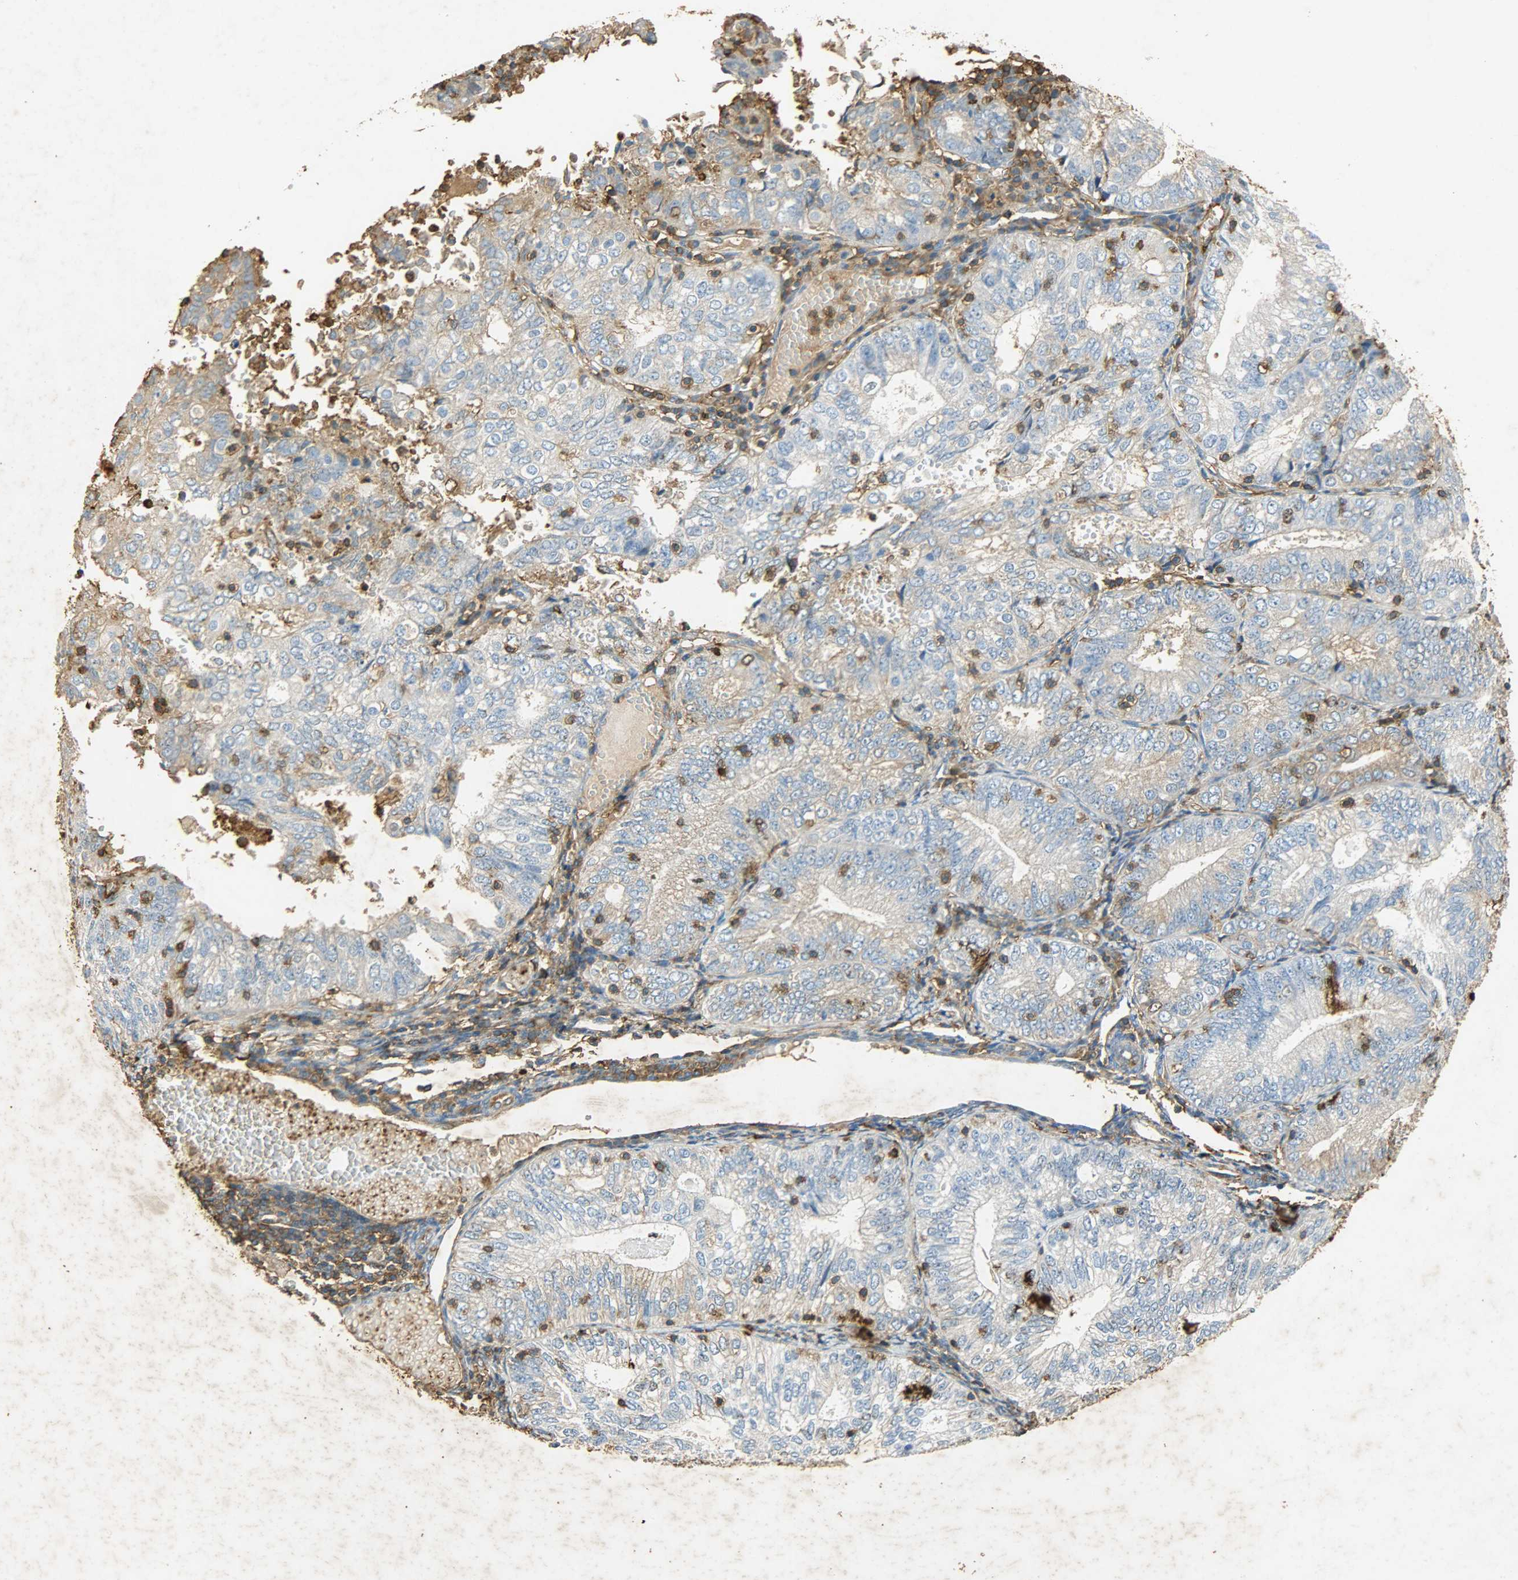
{"staining": {"intensity": "moderate", "quantity": "25%-75%", "location": "nuclear"}, "tissue": "endometrial cancer", "cell_type": "Tumor cells", "image_type": "cancer", "snomed": [{"axis": "morphology", "description": "Adenocarcinoma, NOS"}, {"axis": "topography", "description": "Endometrium"}], "caption": "Human endometrial adenocarcinoma stained for a protein (brown) displays moderate nuclear positive positivity in about 25%-75% of tumor cells.", "gene": "ANXA6", "patient": {"sex": "female", "age": 69}}